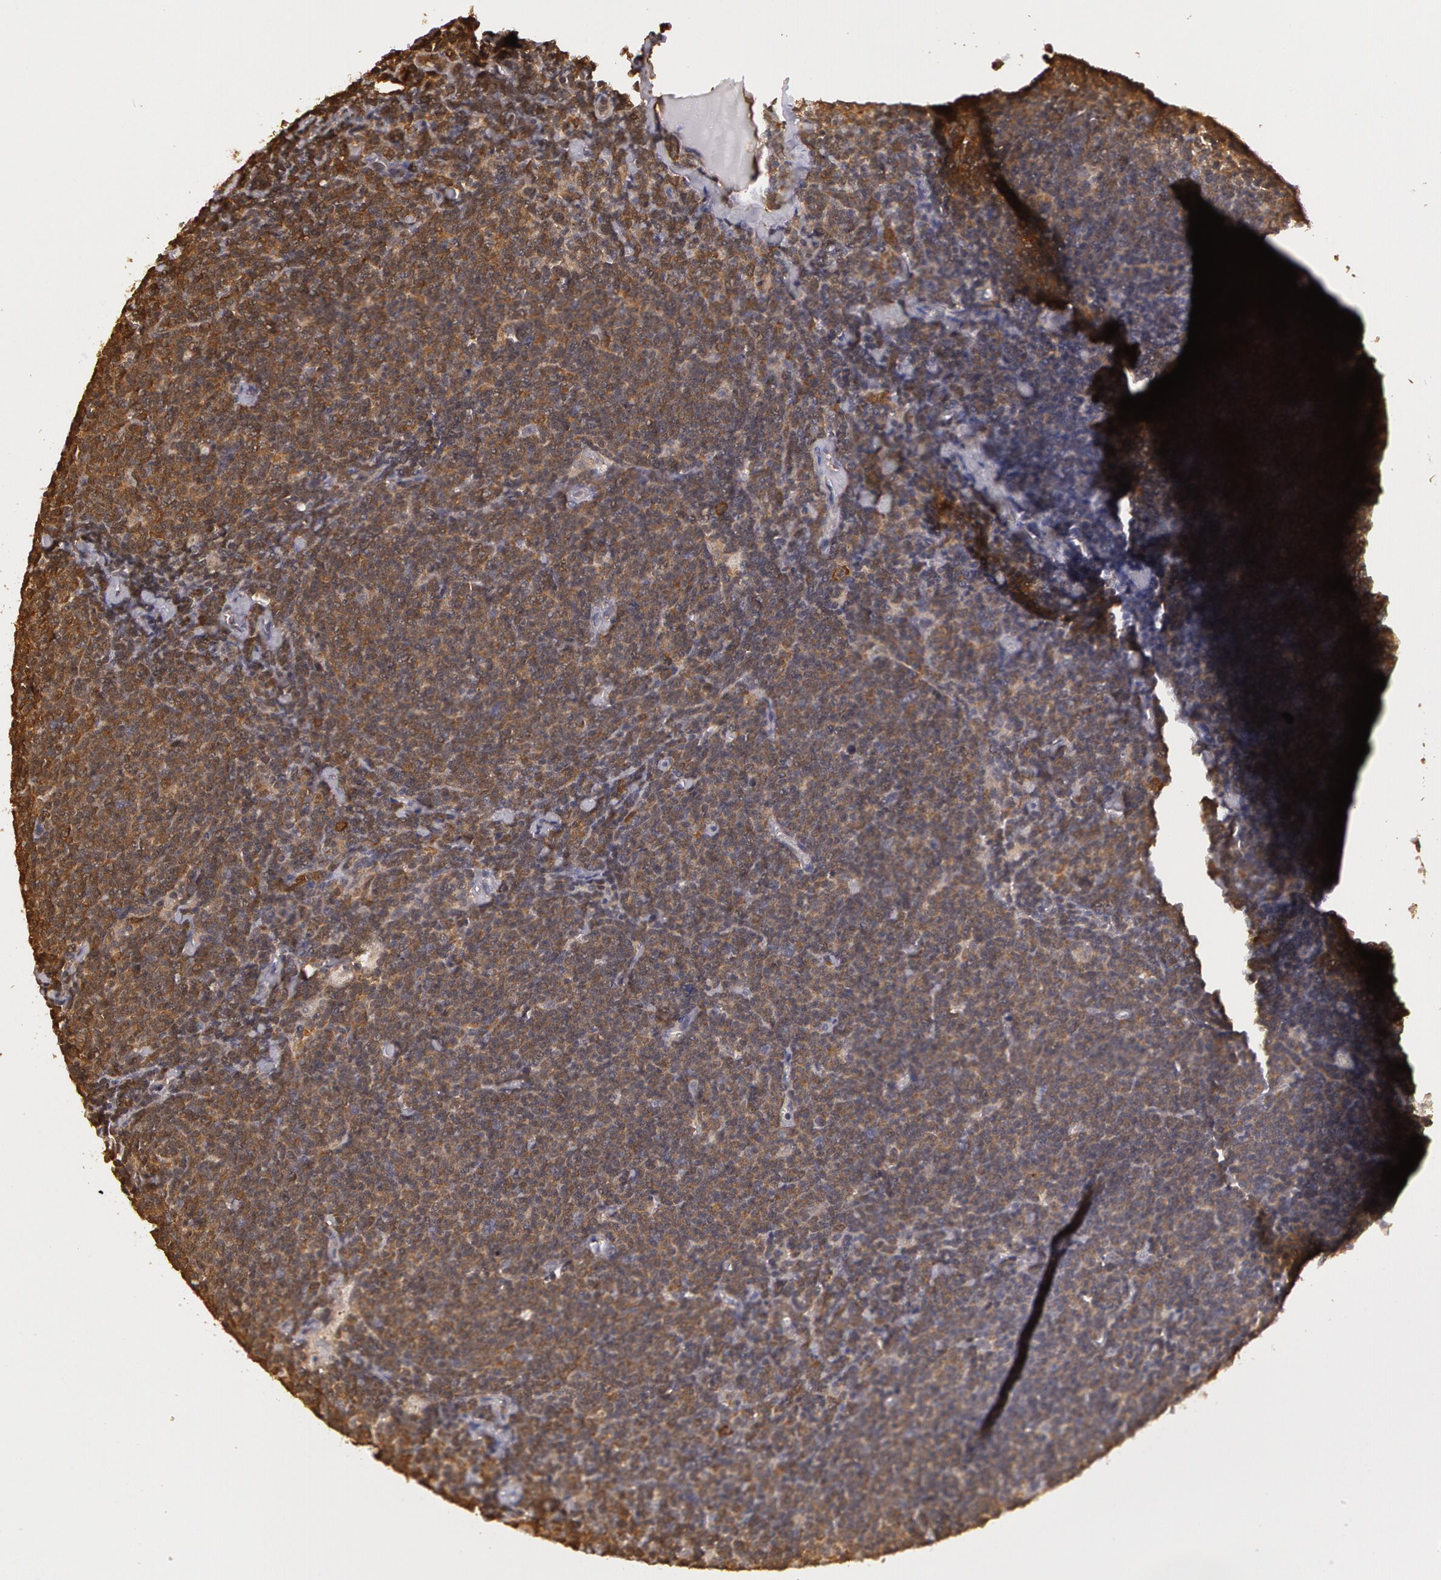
{"staining": {"intensity": "weak", "quantity": "25%-75%", "location": "cytoplasmic/membranous"}, "tissue": "lymphoma", "cell_type": "Tumor cells", "image_type": "cancer", "snomed": [{"axis": "morphology", "description": "Malignant lymphoma, non-Hodgkin's type, Low grade"}, {"axis": "topography", "description": "Lymph node"}], "caption": "The immunohistochemical stain shows weak cytoplasmic/membranous expression in tumor cells of lymphoma tissue.", "gene": "AHSA1", "patient": {"sex": "male", "age": 65}}